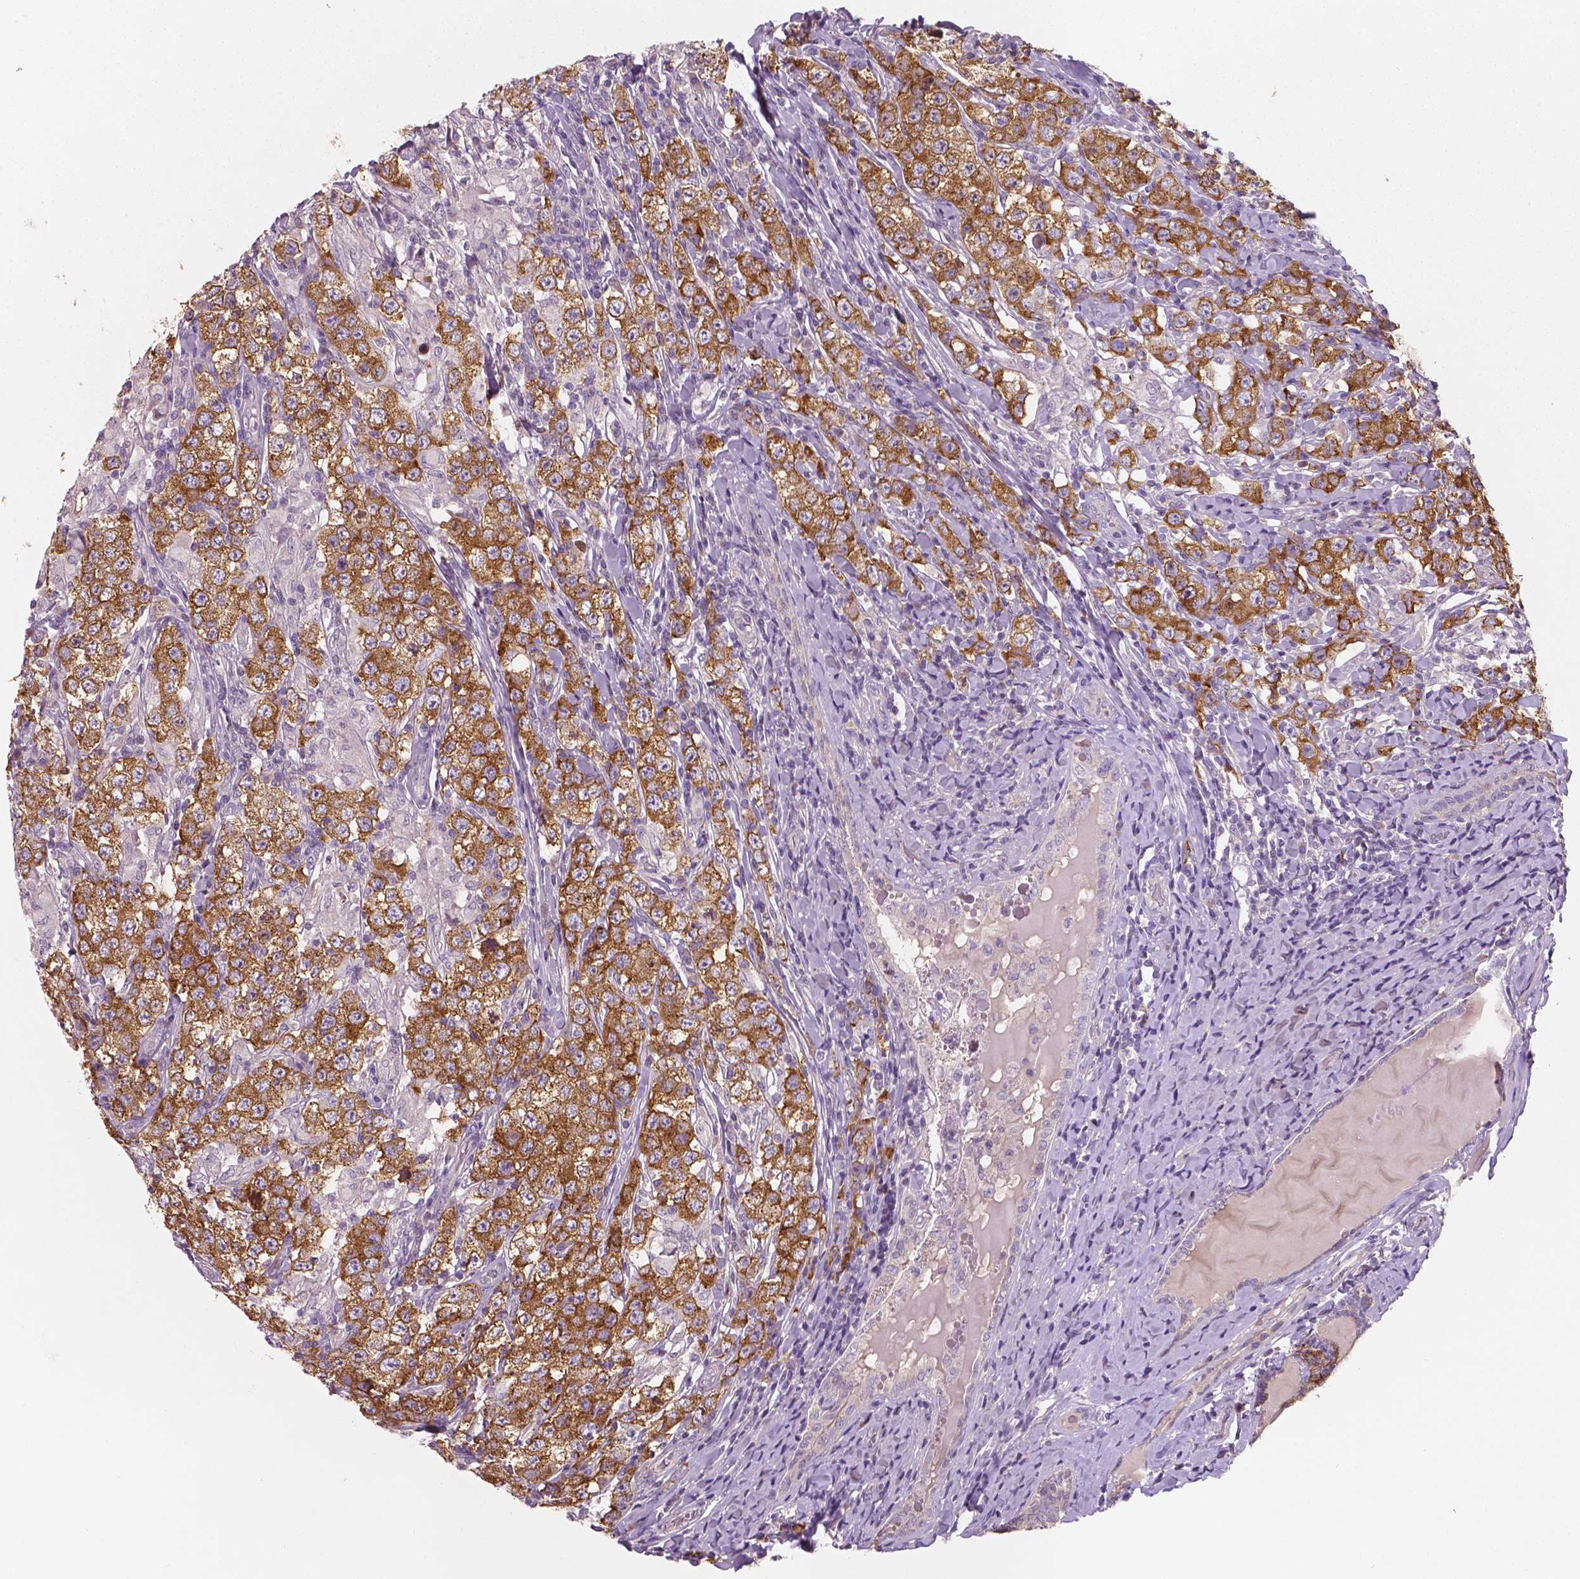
{"staining": {"intensity": "moderate", "quantity": ">75%", "location": "cytoplasmic/membranous"}, "tissue": "testis cancer", "cell_type": "Tumor cells", "image_type": "cancer", "snomed": [{"axis": "morphology", "description": "Seminoma, NOS"}, {"axis": "morphology", "description": "Carcinoma, Embryonal, NOS"}, {"axis": "topography", "description": "Testis"}], "caption": "About >75% of tumor cells in testis cancer (seminoma) exhibit moderate cytoplasmic/membranous protein staining as visualized by brown immunohistochemical staining.", "gene": "LSM14B", "patient": {"sex": "male", "age": 41}}